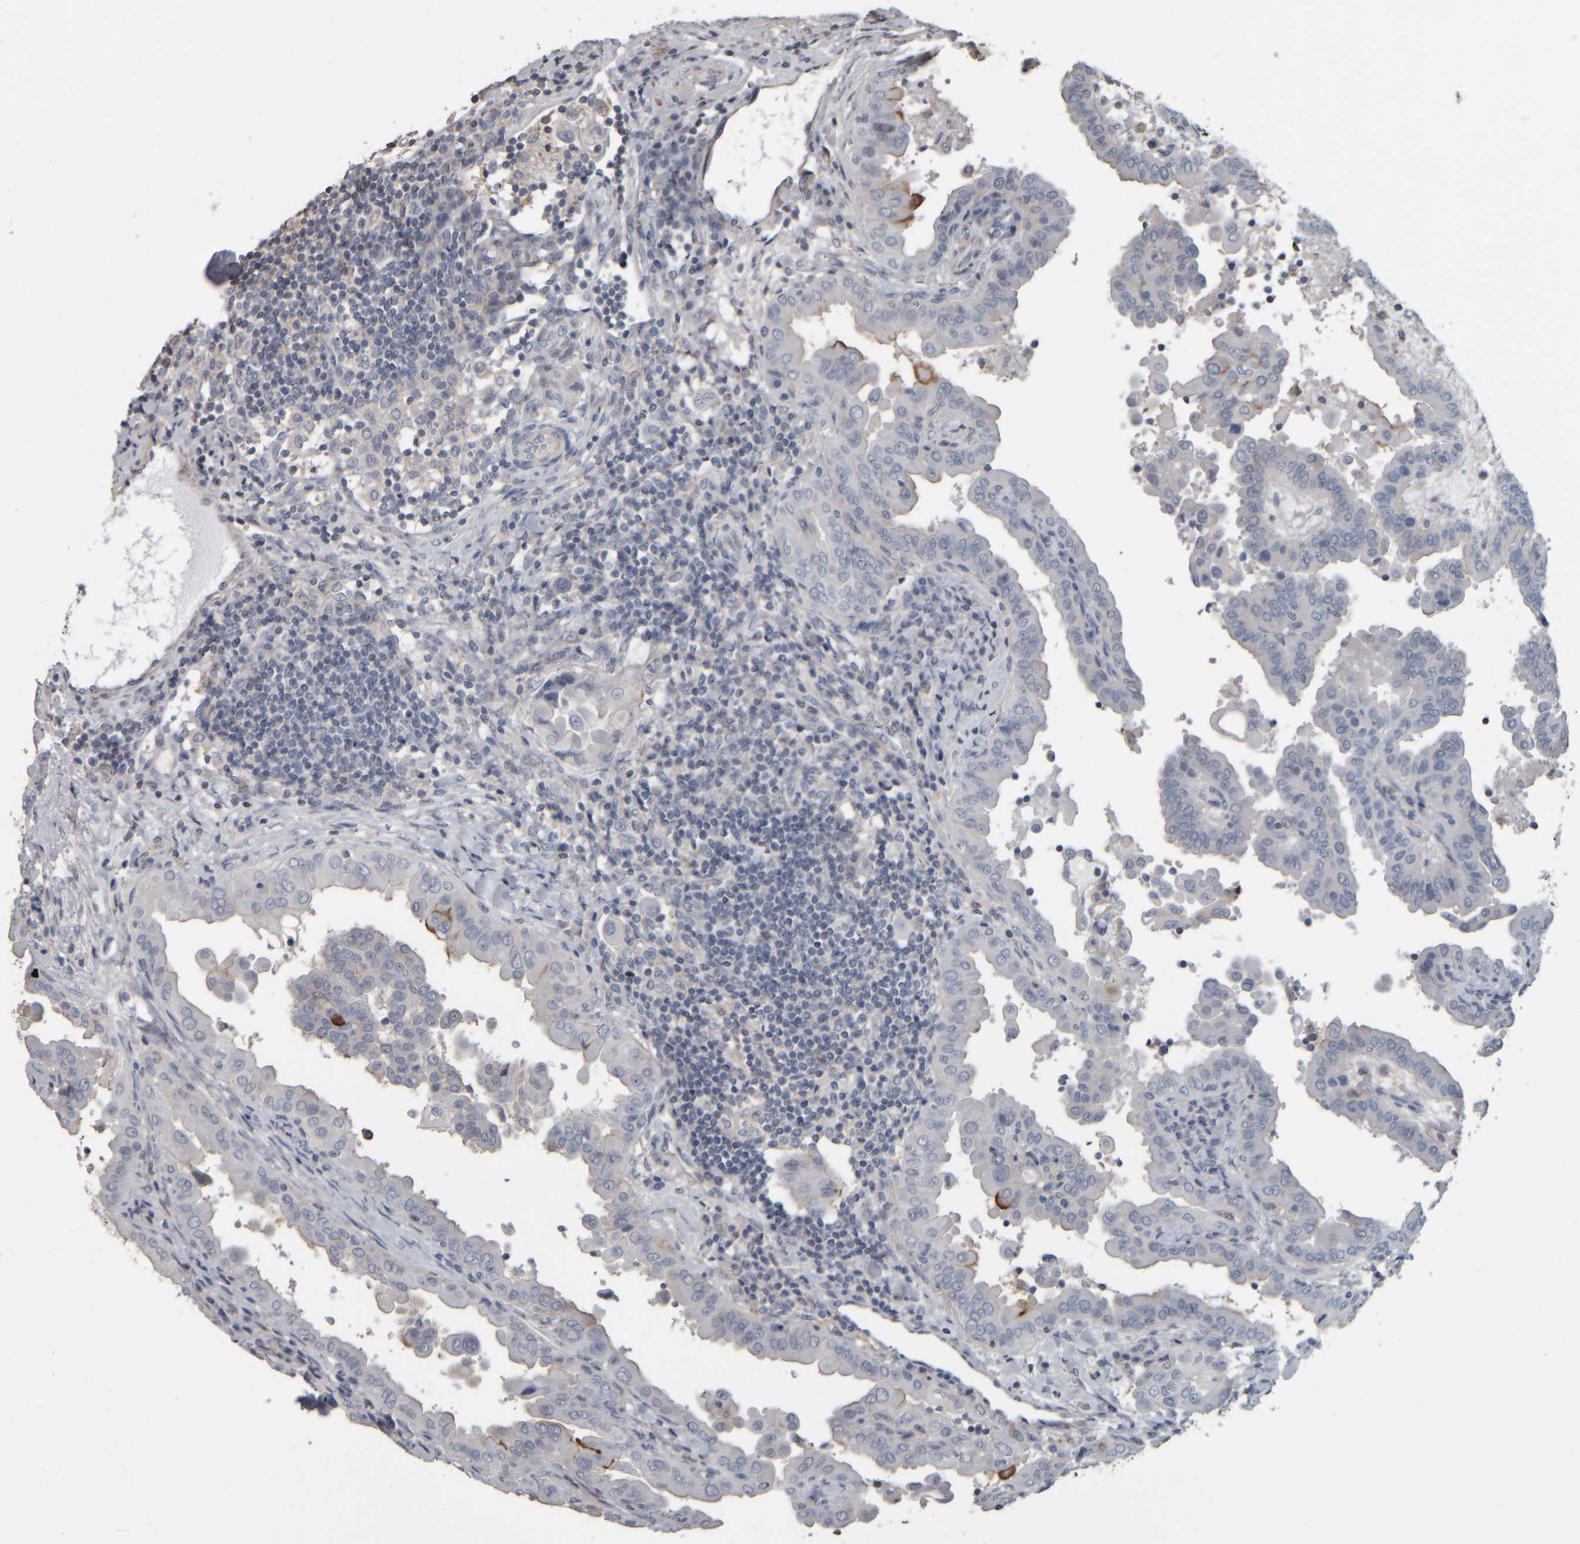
{"staining": {"intensity": "negative", "quantity": "none", "location": "none"}, "tissue": "thyroid cancer", "cell_type": "Tumor cells", "image_type": "cancer", "snomed": [{"axis": "morphology", "description": "Papillary adenocarcinoma, NOS"}, {"axis": "topography", "description": "Thyroid gland"}], "caption": "IHC of human thyroid cancer (papillary adenocarcinoma) demonstrates no expression in tumor cells.", "gene": "CAVIN4", "patient": {"sex": "male", "age": 33}}